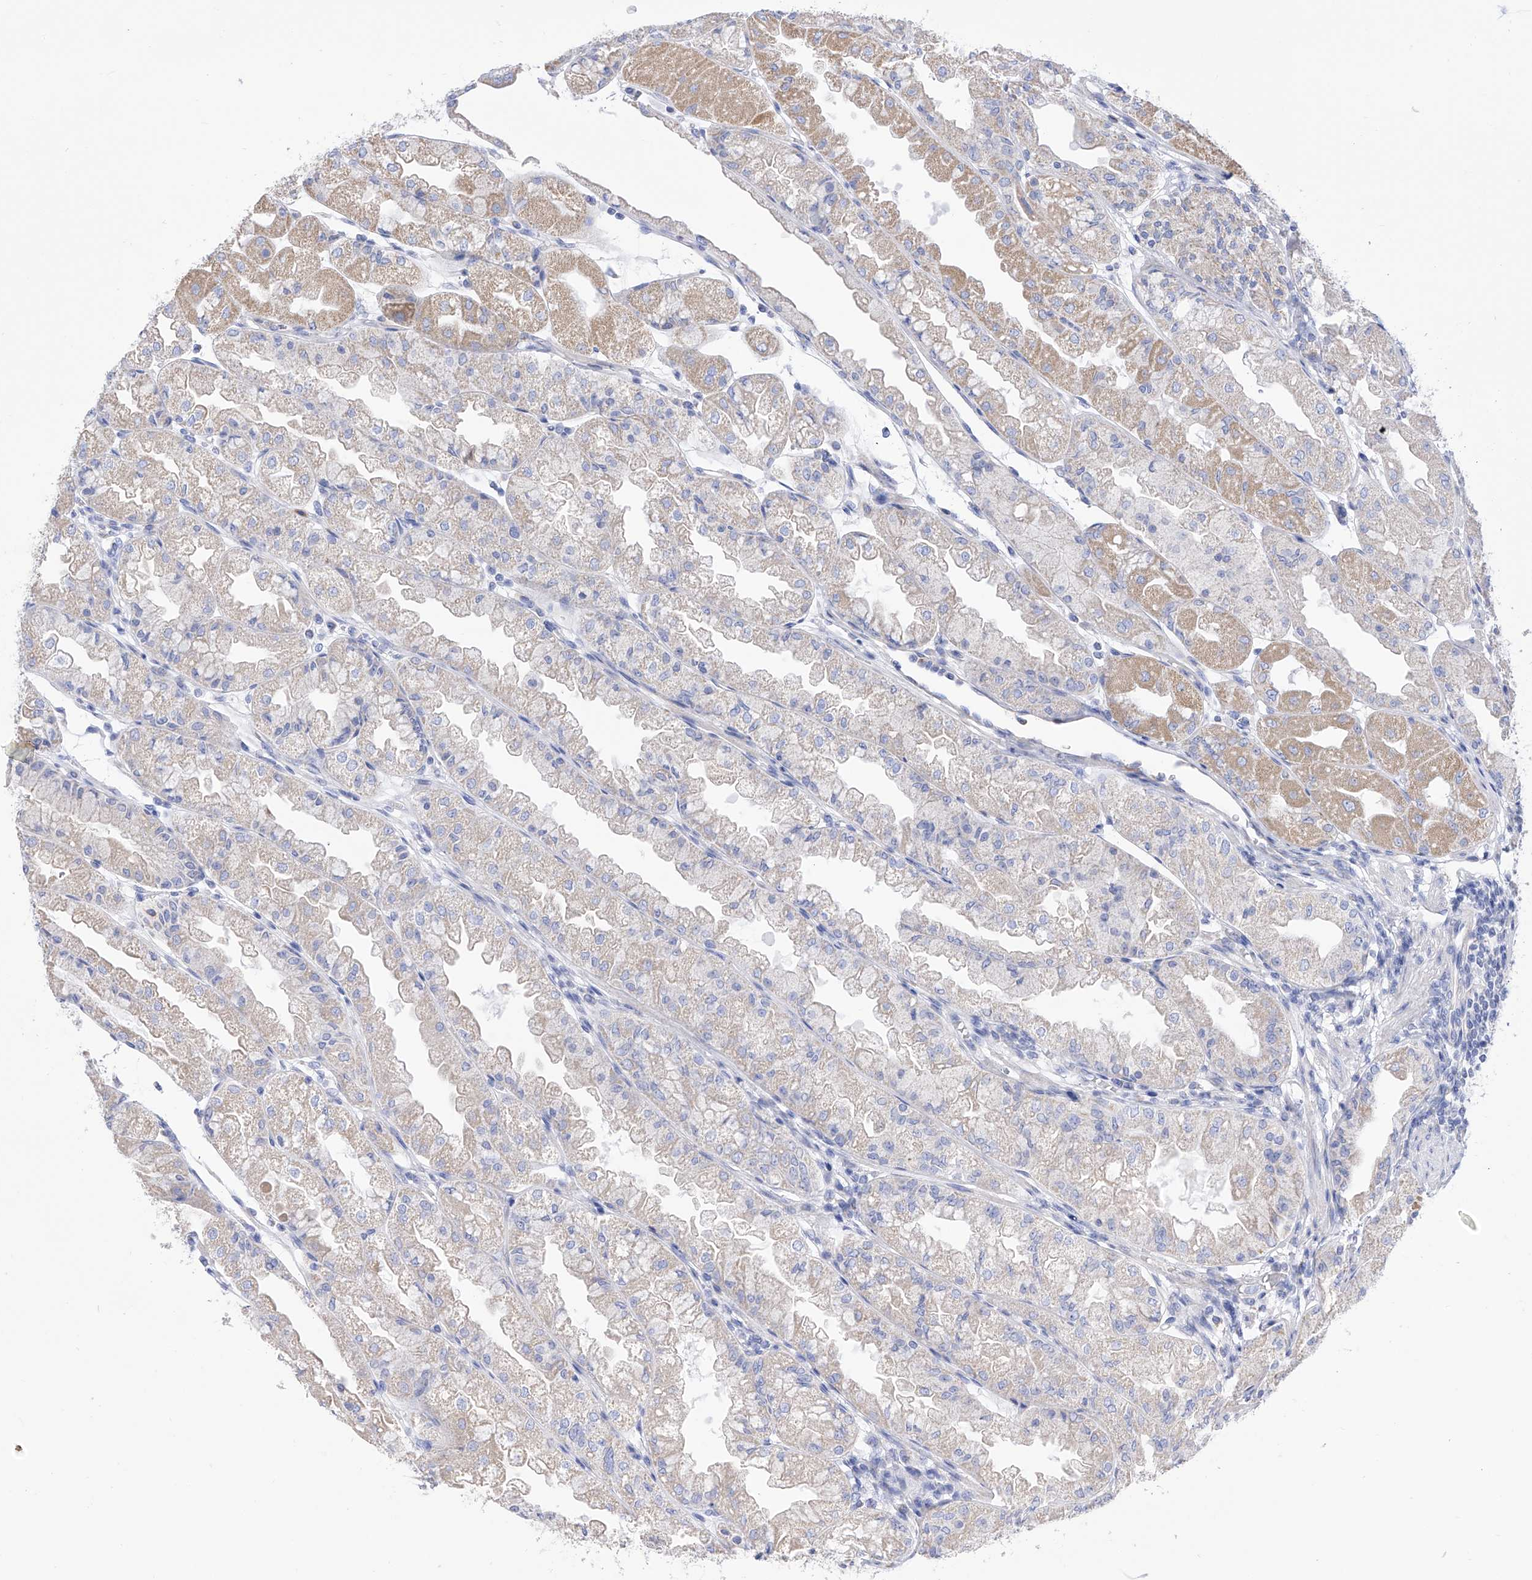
{"staining": {"intensity": "weak", "quantity": "25%-75%", "location": "cytoplasmic/membranous"}, "tissue": "stomach", "cell_type": "Glandular cells", "image_type": "normal", "snomed": [{"axis": "morphology", "description": "Normal tissue, NOS"}, {"axis": "topography", "description": "Stomach, upper"}], "caption": "This image demonstrates immunohistochemistry staining of normal human stomach, with low weak cytoplasmic/membranous expression in about 25%-75% of glandular cells.", "gene": "FLG", "patient": {"sex": "male", "age": 47}}